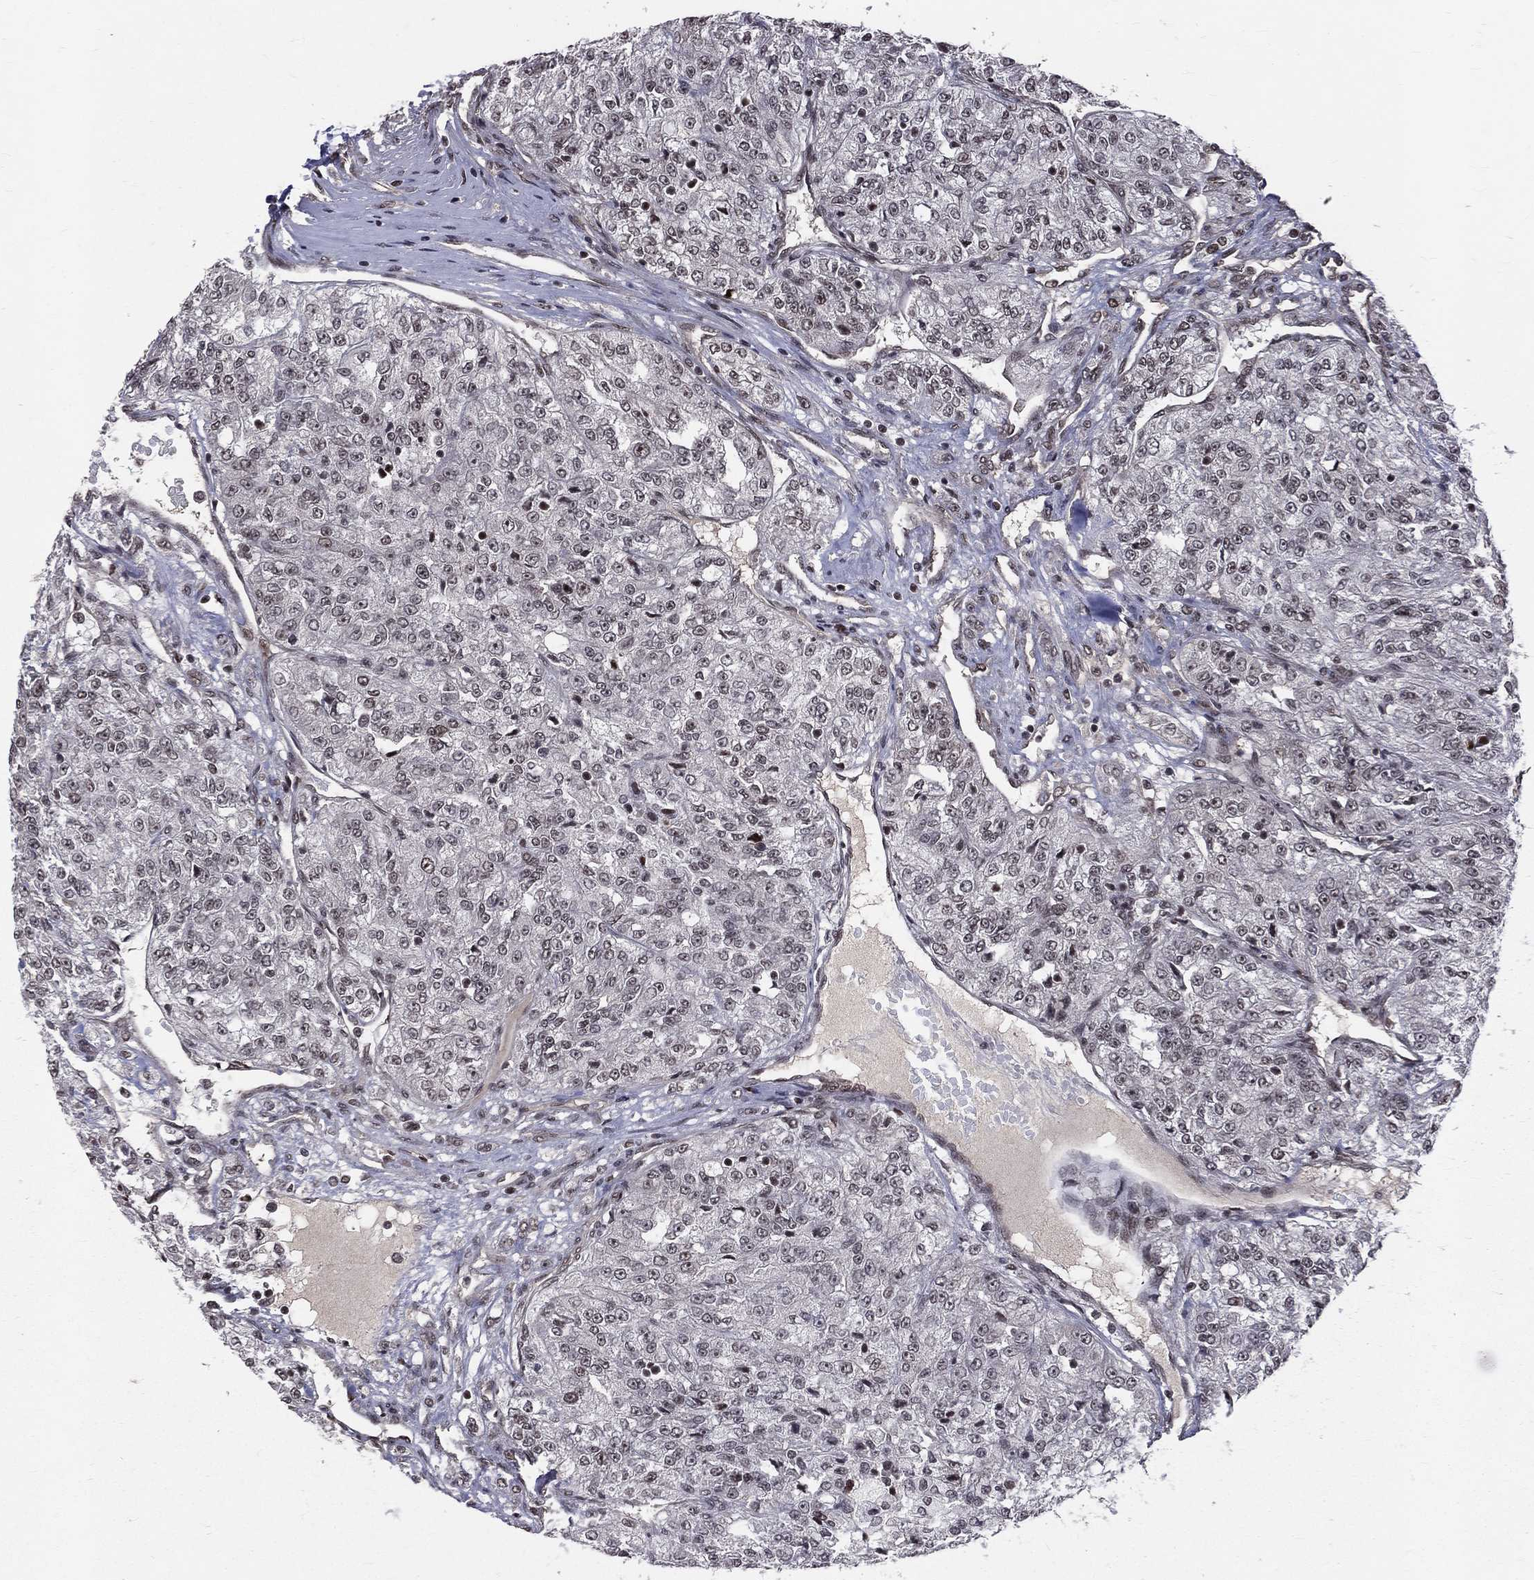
{"staining": {"intensity": "strong", "quantity": "<25%", "location": "nuclear"}, "tissue": "renal cancer", "cell_type": "Tumor cells", "image_type": "cancer", "snomed": [{"axis": "morphology", "description": "Adenocarcinoma, NOS"}, {"axis": "topography", "description": "Kidney"}], "caption": "Immunohistochemistry (IHC) image of renal adenocarcinoma stained for a protein (brown), which demonstrates medium levels of strong nuclear positivity in approximately <25% of tumor cells.", "gene": "SMC3", "patient": {"sex": "female", "age": 63}}